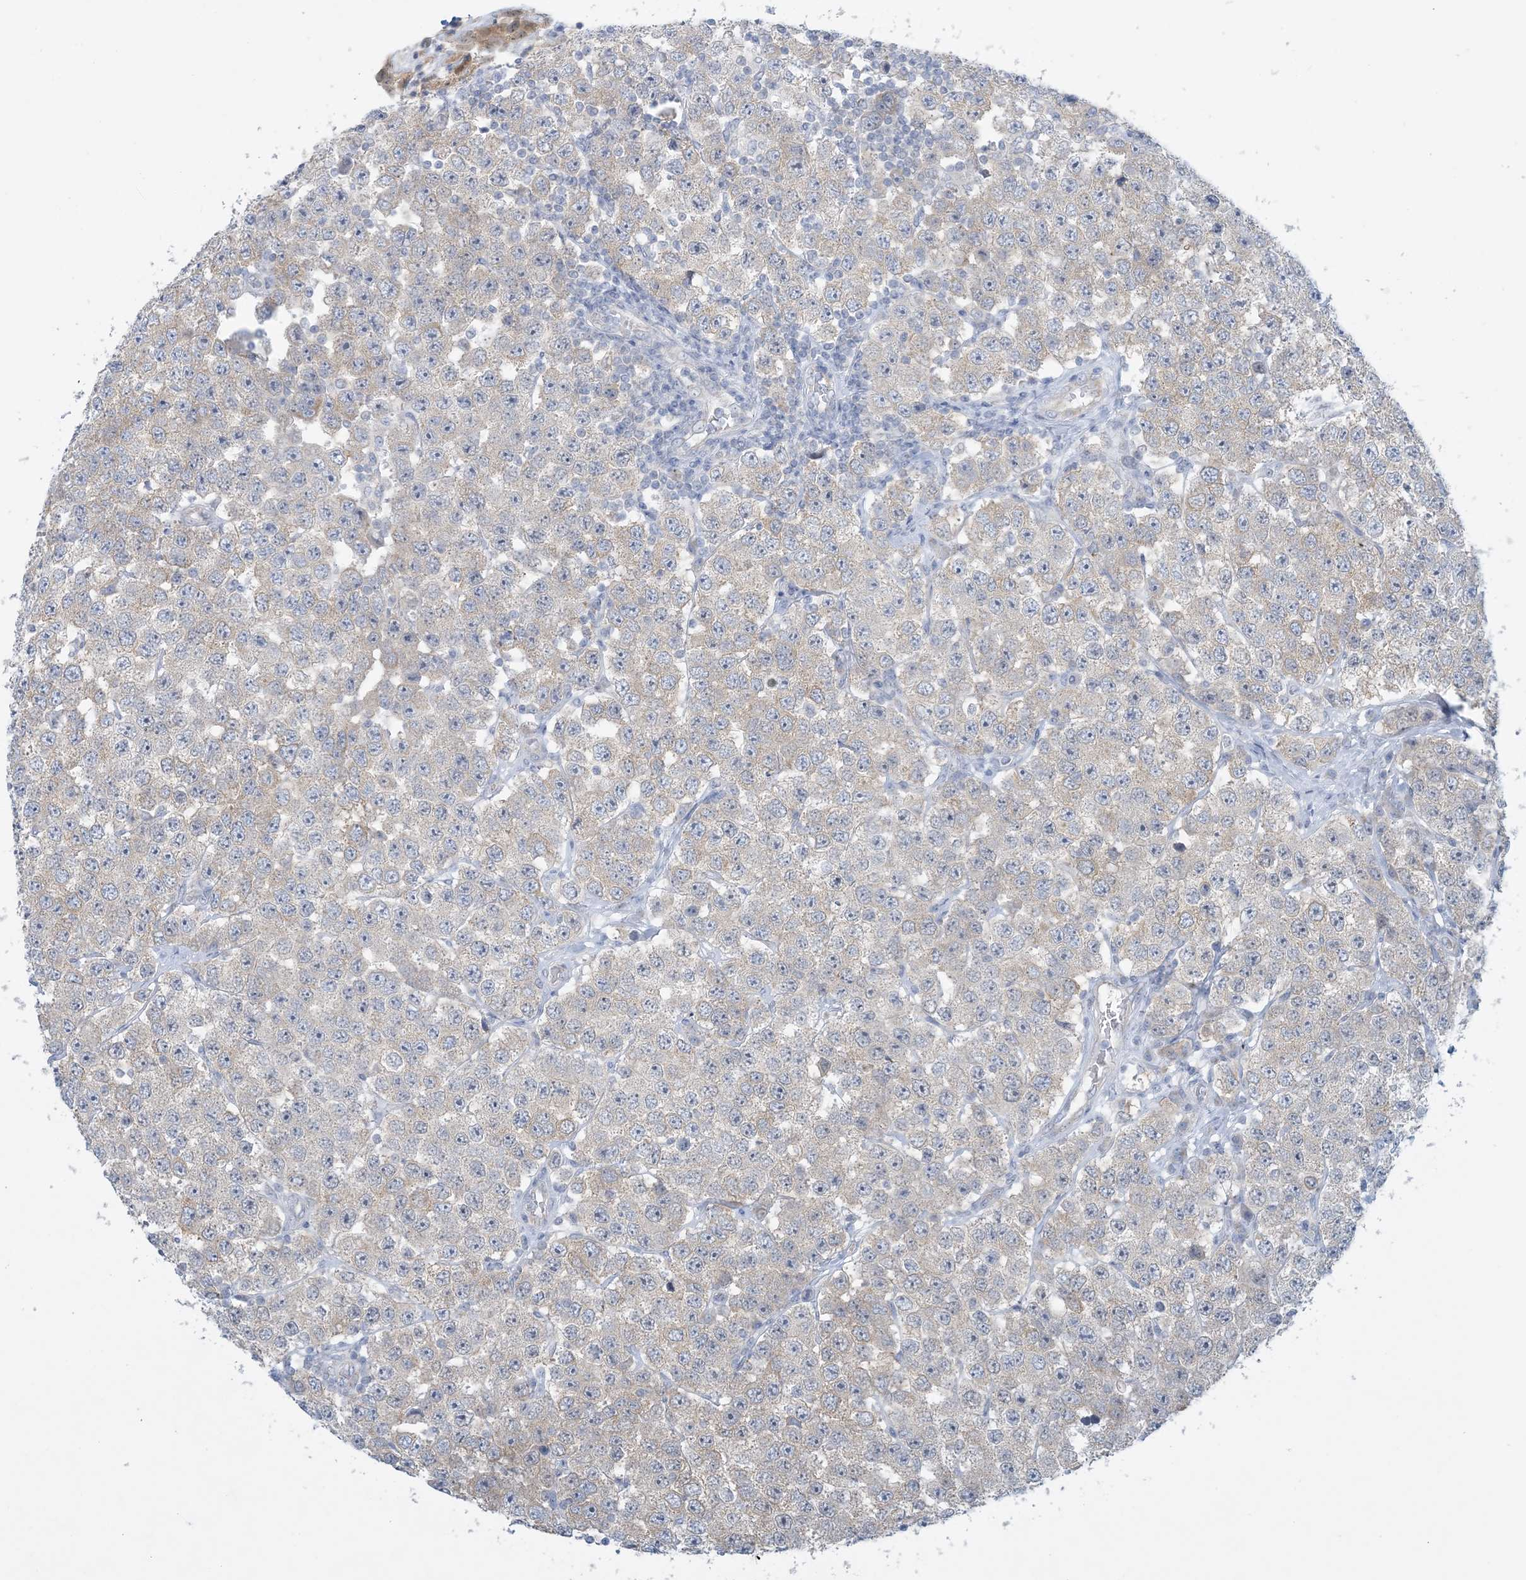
{"staining": {"intensity": "negative", "quantity": "none", "location": "none"}, "tissue": "testis cancer", "cell_type": "Tumor cells", "image_type": "cancer", "snomed": [{"axis": "morphology", "description": "Seminoma, NOS"}, {"axis": "topography", "description": "Testis"}], "caption": "The image displays no staining of tumor cells in testis cancer.", "gene": "MRPS18A", "patient": {"sex": "male", "age": 28}}